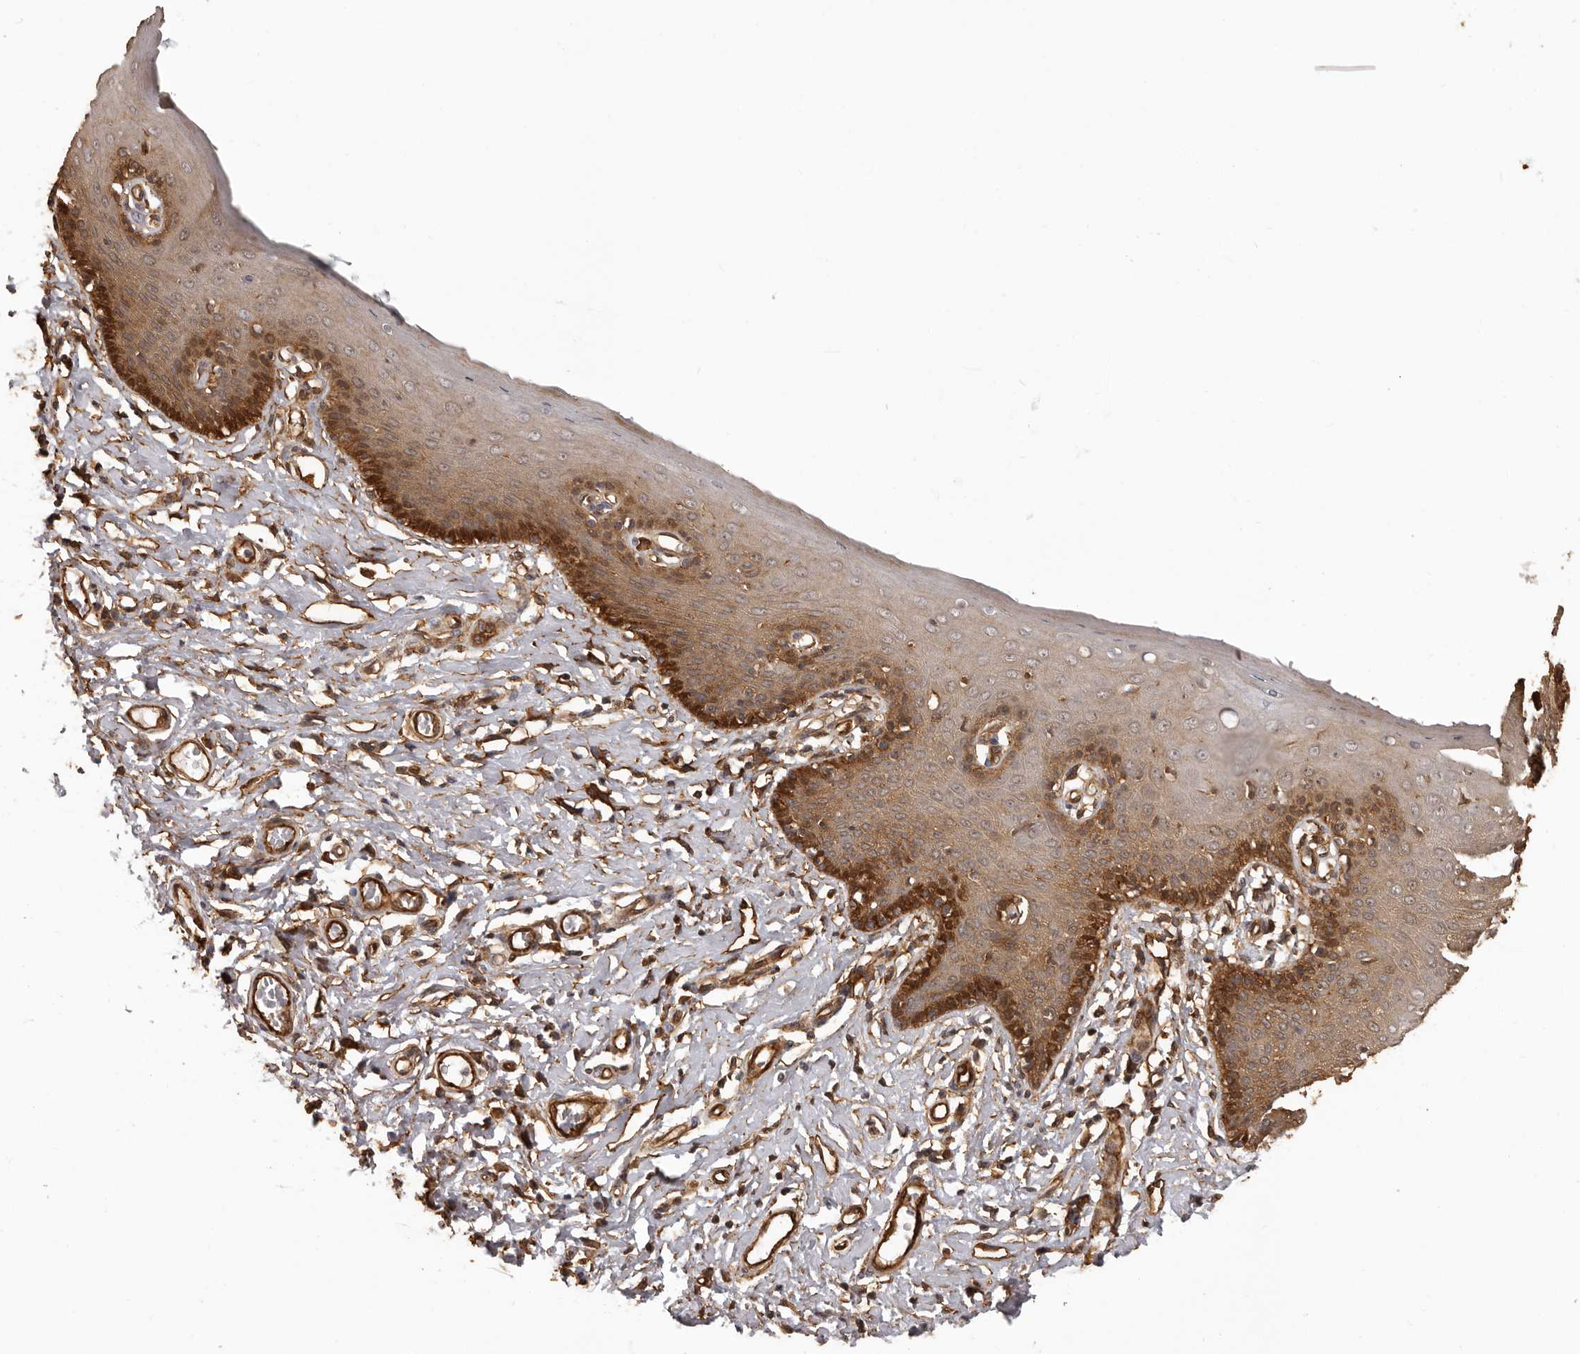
{"staining": {"intensity": "strong", "quantity": "25%-75%", "location": "cytoplasmic/membranous"}, "tissue": "skin", "cell_type": "Epidermal cells", "image_type": "normal", "snomed": [{"axis": "morphology", "description": "Normal tissue, NOS"}, {"axis": "topography", "description": "Vulva"}], "caption": "Strong cytoplasmic/membranous expression for a protein is seen in about 25%-75% of epidermal cells of normal skin using IHC.", "gene": "SLITRK6", "patient": {"sex": "female", "age": 66}}